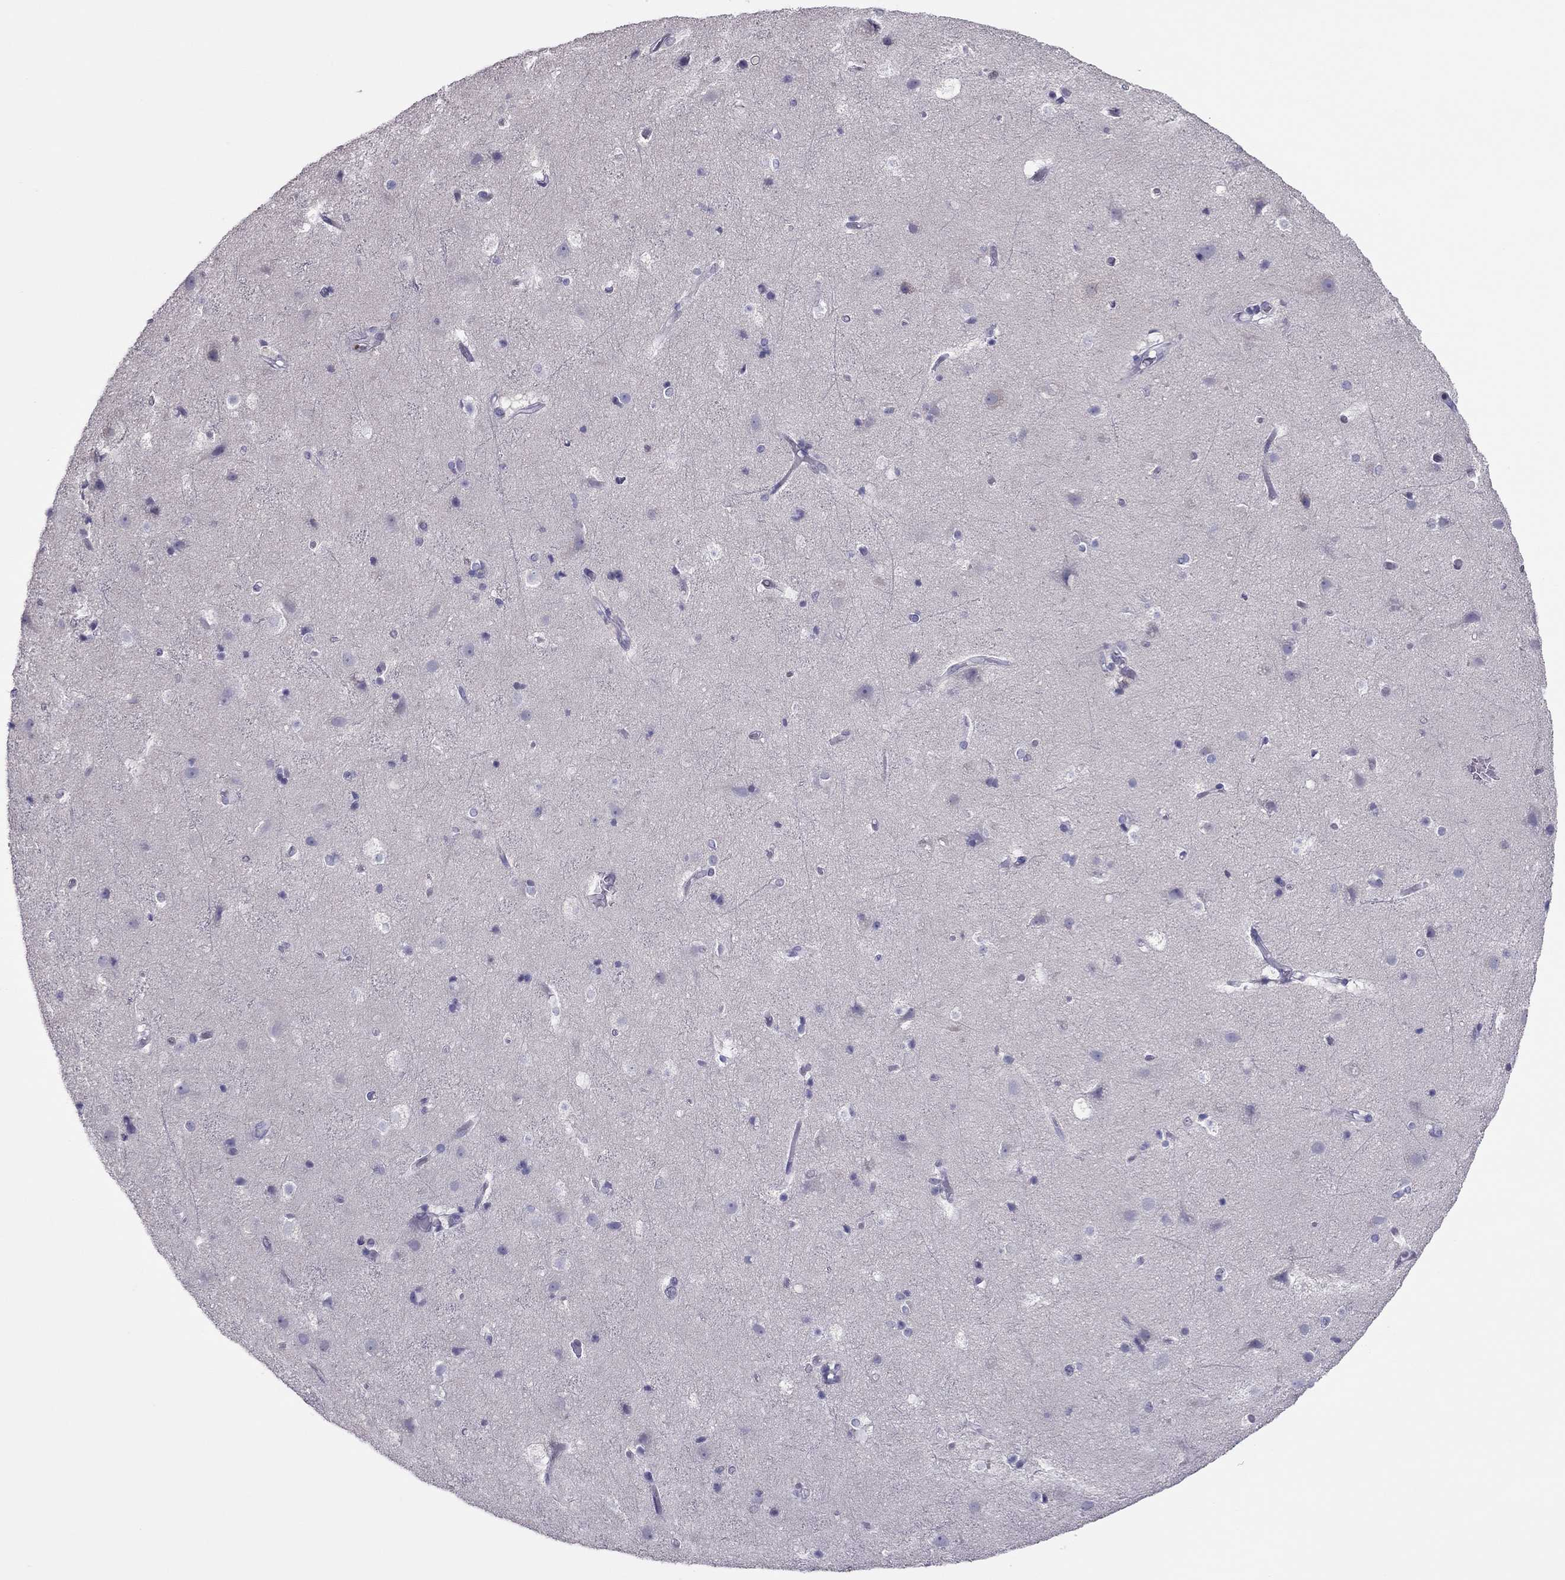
{"staining": {"intensity": "negative", "quantity": "none", "location": "none"}, "tissue": "cerebral cortex", "cell_type": "Endothelial cells", "image_type": "normal", "snomed": [{"axis": "morphology", "description": "Normal tissue, NOS"}, {"axis": "topography", "description": "Cerebral cortex"}], "caption": "Immunohistochemical staining of unremarkable cerebral cortex shows no significant positivity in endothelial cells. (Stains: DAB (3,3'-diaminobenzidine) IHC with hematoxylin counter stain, Microscopy: brightfield microscopy at high magnification).", "gene": "SPINT3", "patient": {"sex": "female", "age": 52}}